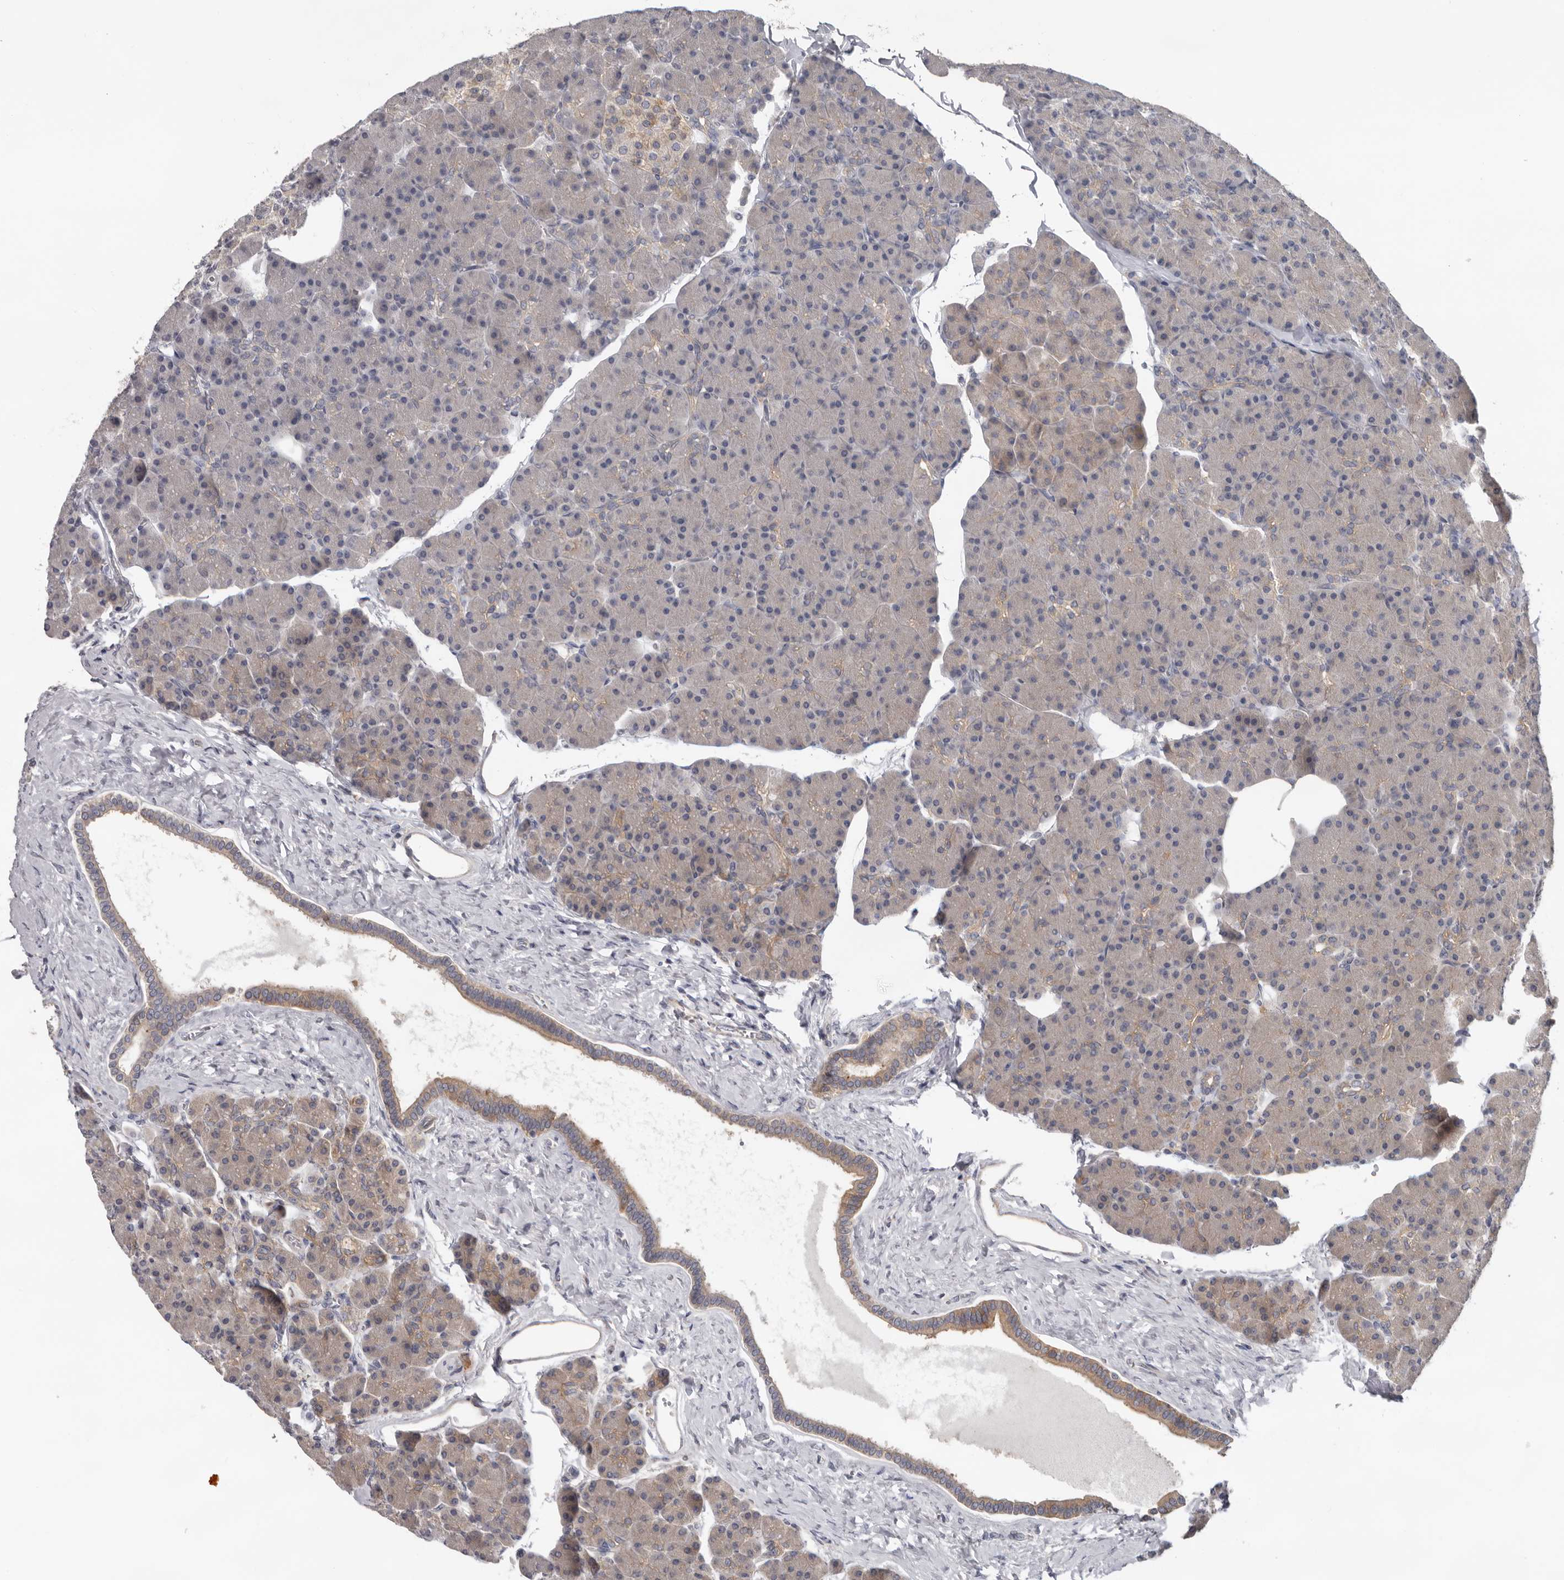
{"staining": {"intensity": "moderate", "quantity": "25%-75%", "location": "cytoplasmic/membranous"}, "tissue": "pancreas", "cell_type": "Exocrine glandular cells", "image_type": "normal", "snomed": [{"axis": "morphology", "description": "Normal tissue, NOS"}, {"axis": "topography", "description": "Pancreas"}], "caption": "Protein staining exhibits moderate cytoplasmic/membranous positivity in approximately 25%-75% of exocrine glandular cells in unremarkable pancreas. (Brightfield microscopy of DAB IHC at high magnification).", "gene": "HINT3", "patient": {"sex": "female", "age": 43}}